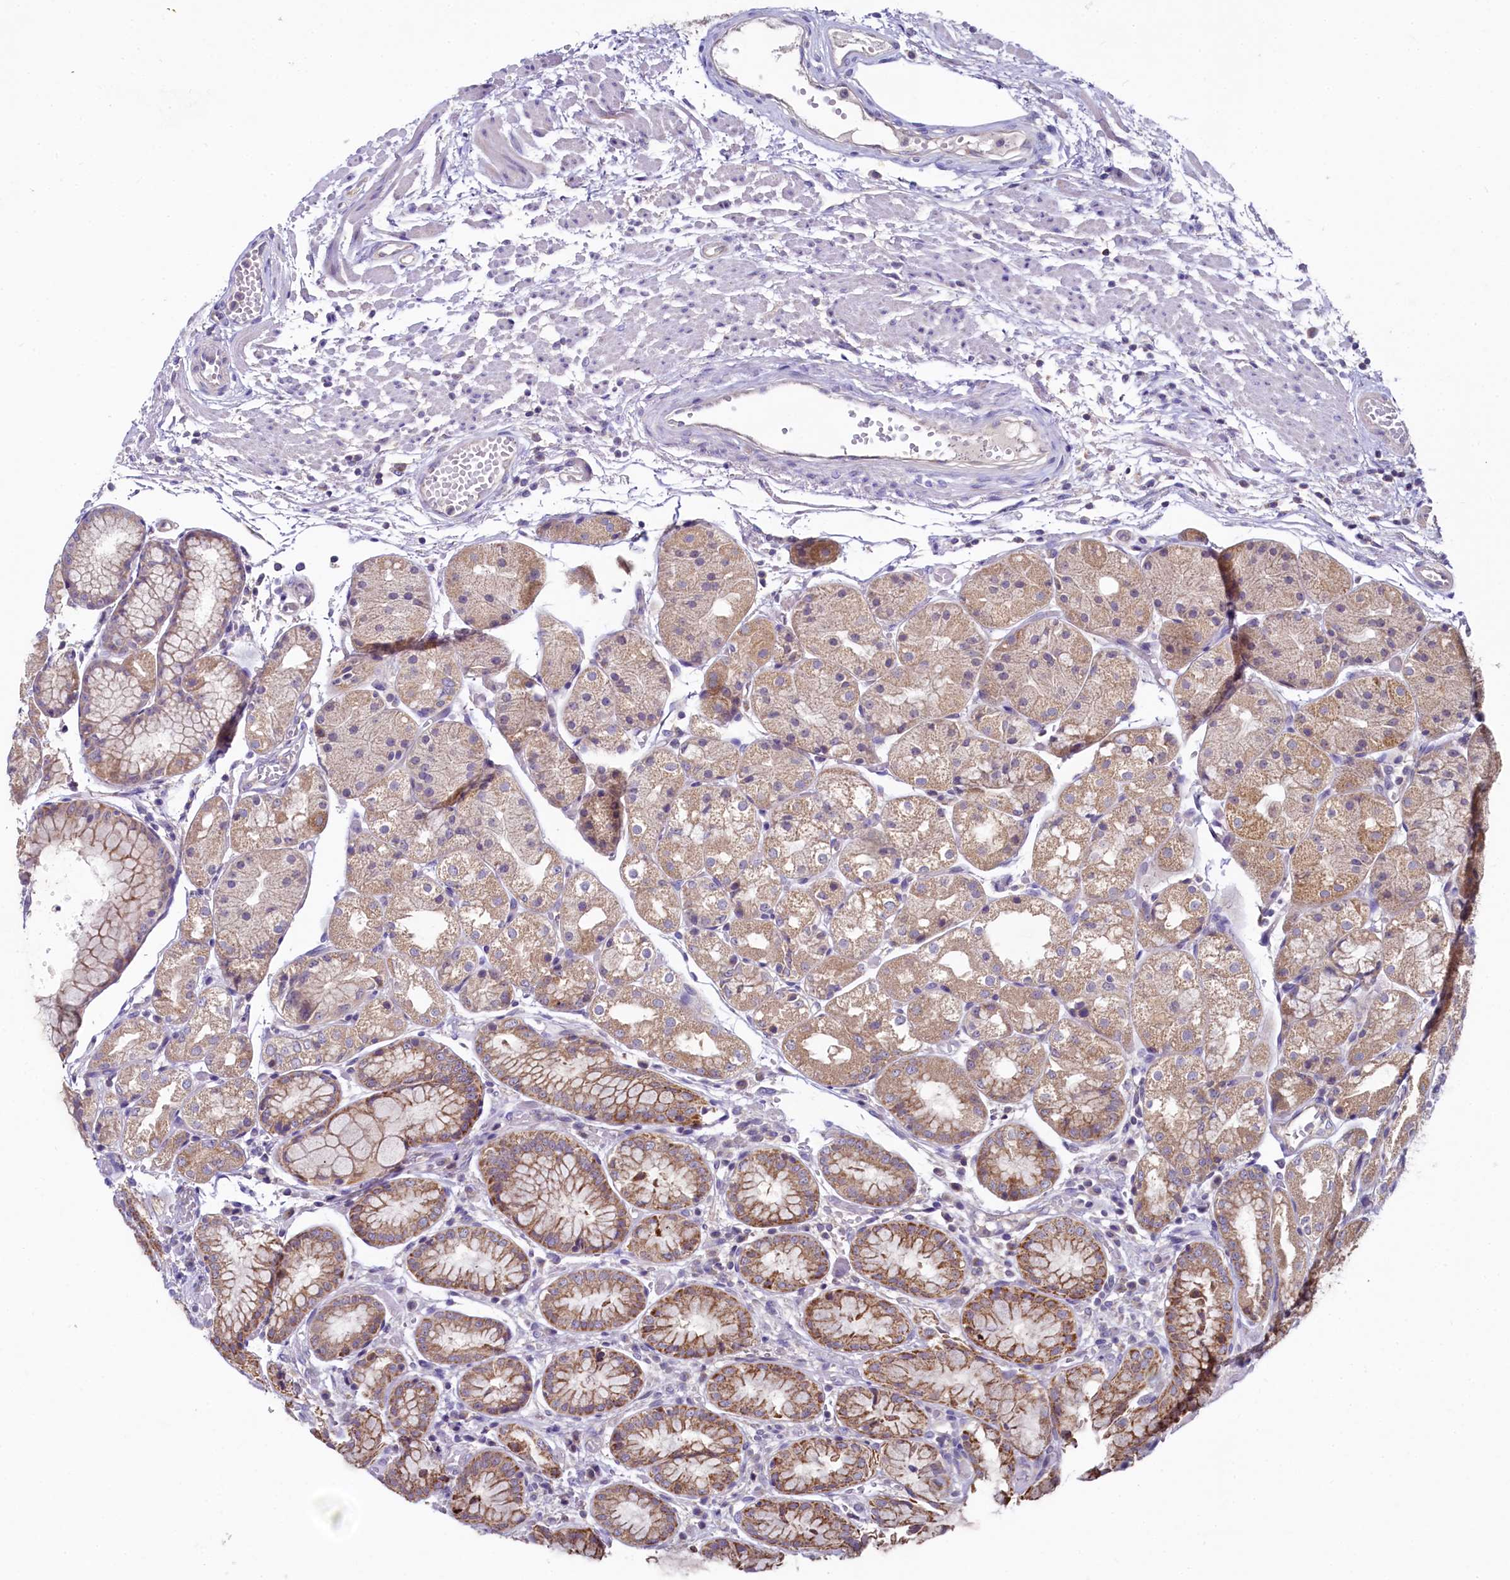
{"staining": {"intensity": "moderate", "quantity": ">75%", "location": "cytoplasmic/membranous"}, "tissue": "stomach", "cell_type": "Glandular cells", "image_type": "normal", "snomed": [{"axis": "morphology", "description": "Normal tissue, NOS"}, {"axis": "topography", "description": "Stomach, upper"}], "caption": "High-power microscopy captured an IHC image of normal stomach, revealing moderate cytoplasmic/membranous expression in approximately >75% of glandular cells.", "gene": "MRPL57", "patient": {"sex": "male", "age": 72}}